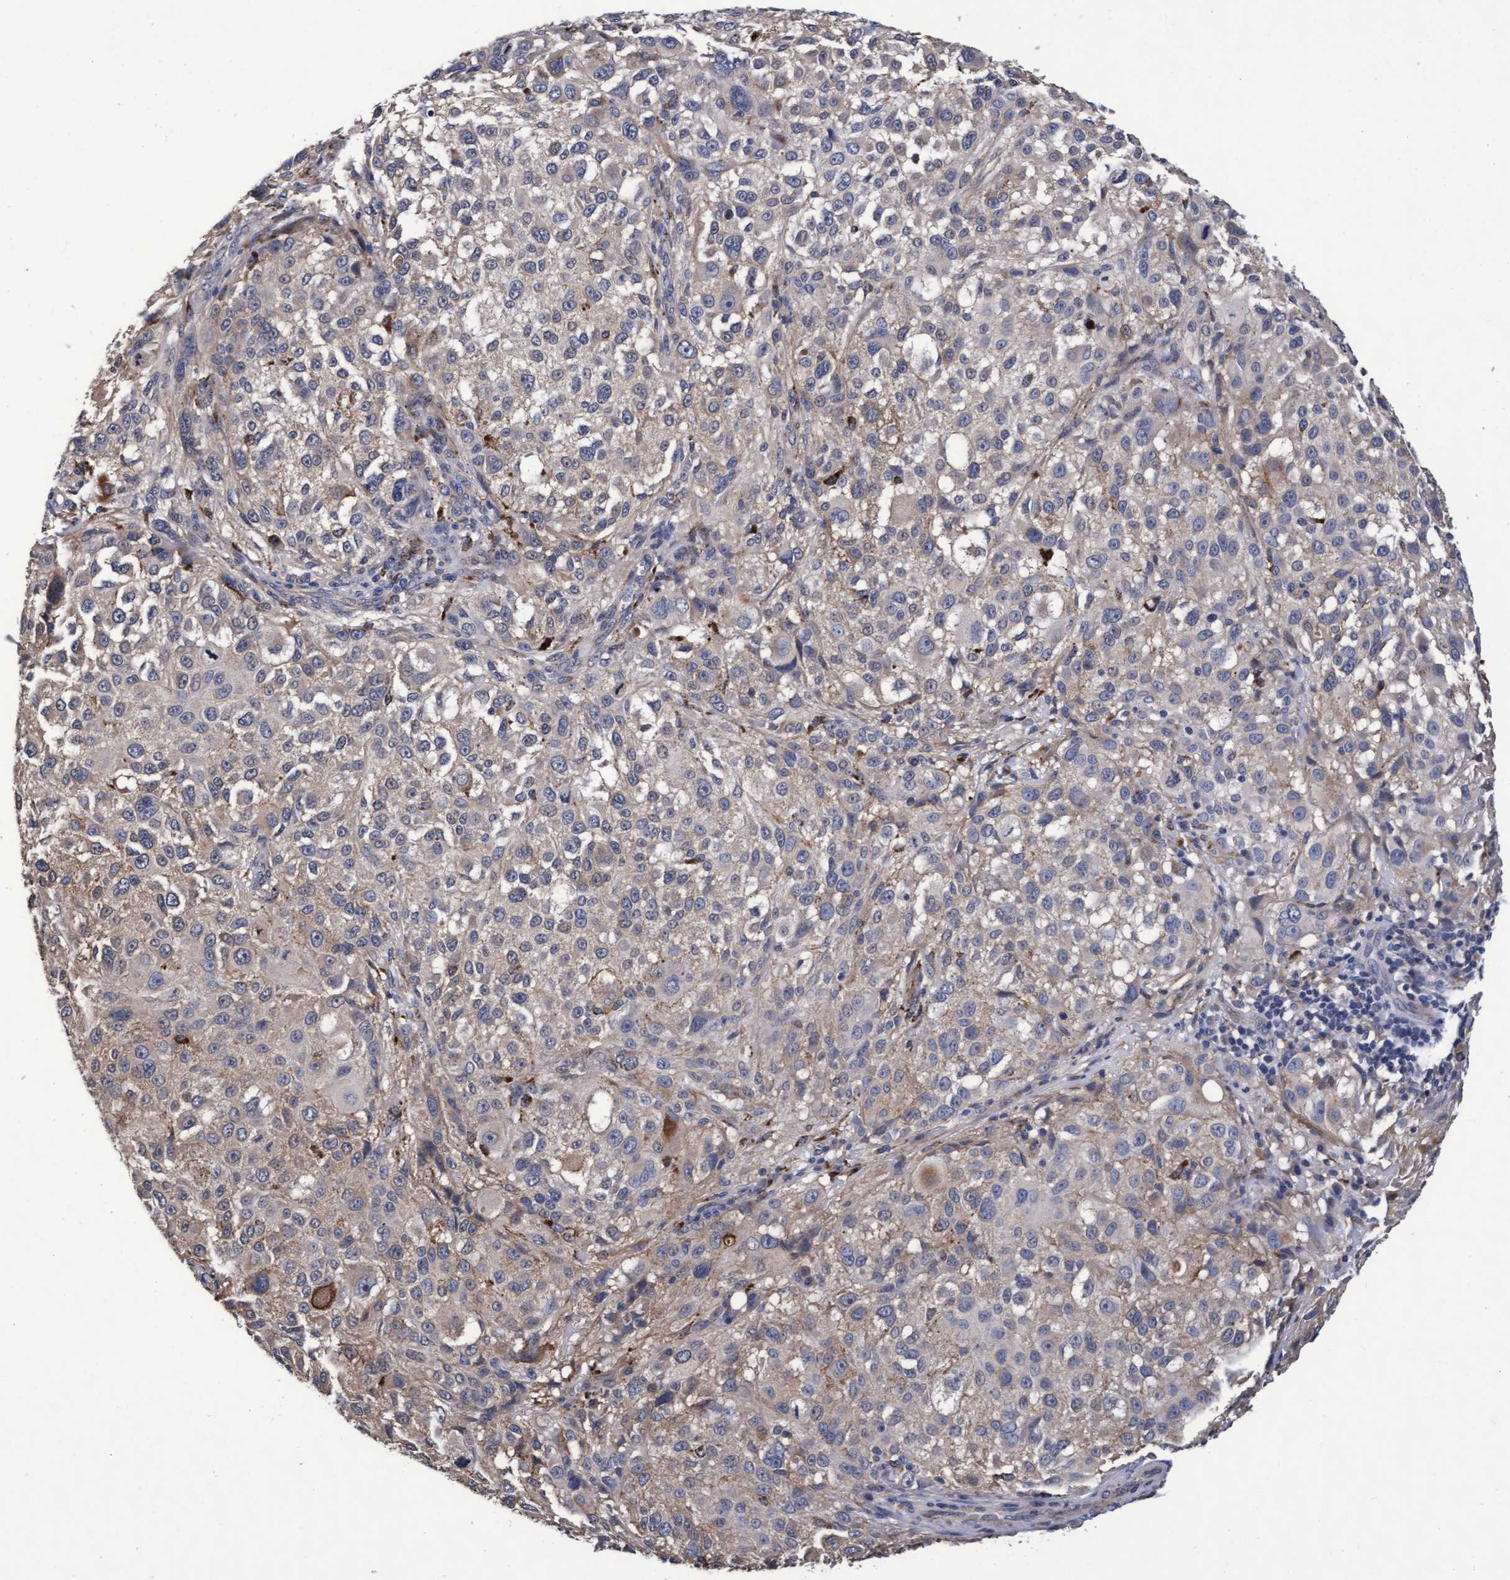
{"staining": {"intensity": "negative", "quantity": "none", "location": "none"}, "tissue": "melanoma", "cell_type": "Tumor cells", "image_type": "cancer", "snomed": [{"axis": "morphology", "description": "Necrosis, NOS"}, {"axis": "morphology", "description": "Malignant melanoma, NOS"}, {"axis": "topography", "description": "Skin"}], "caption": "Melanoma was stained to show a protein in brown. There is no significant positivity in tumor cells. (DAB immunohistochemistry (IHC), high magnification).", "gene": "CPQ", "patient": {"sex": "female", "age": 87}}